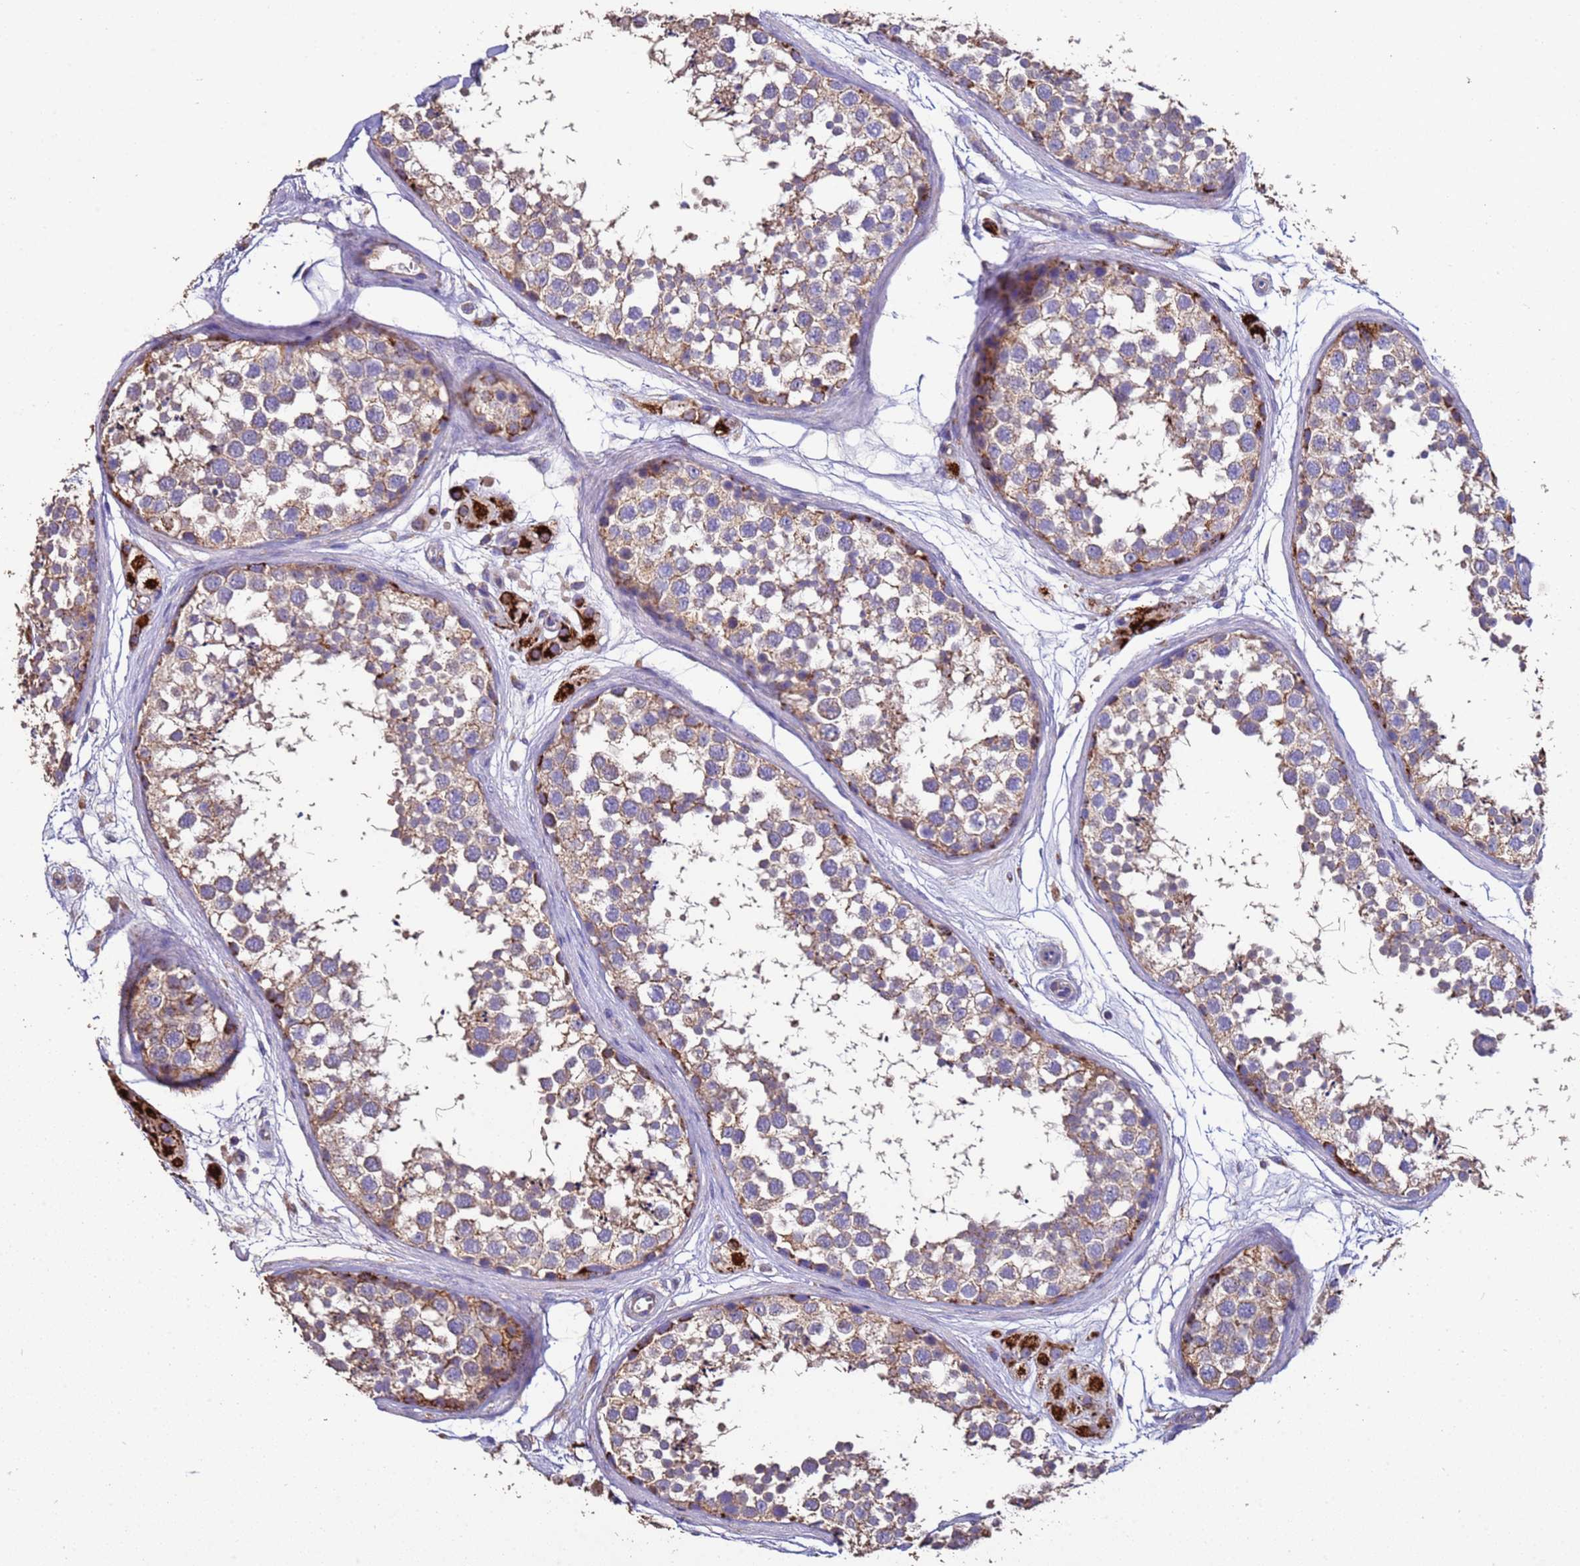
{"staining": {"intensity": "moderate", "quantity": ">75%", "location": "cytoplasmic/membranous"}, "tissue": "testis", "cell_type": "Cells in seminiferous ducts", "image_type": "normal", "snomed": [{"axis": "morphology", "description": "Normal tissue, NOS"}, {"axis": "topography", "description": "Testis"}], "caption": "Testis stained for a protein (brown) shows moderate cytoplasmic/membranous positive expression in approximately >75% of cells in seminiferous ducts.", "gene": "ZNFX1", "patient": {"sex": "male", "age": 56}}